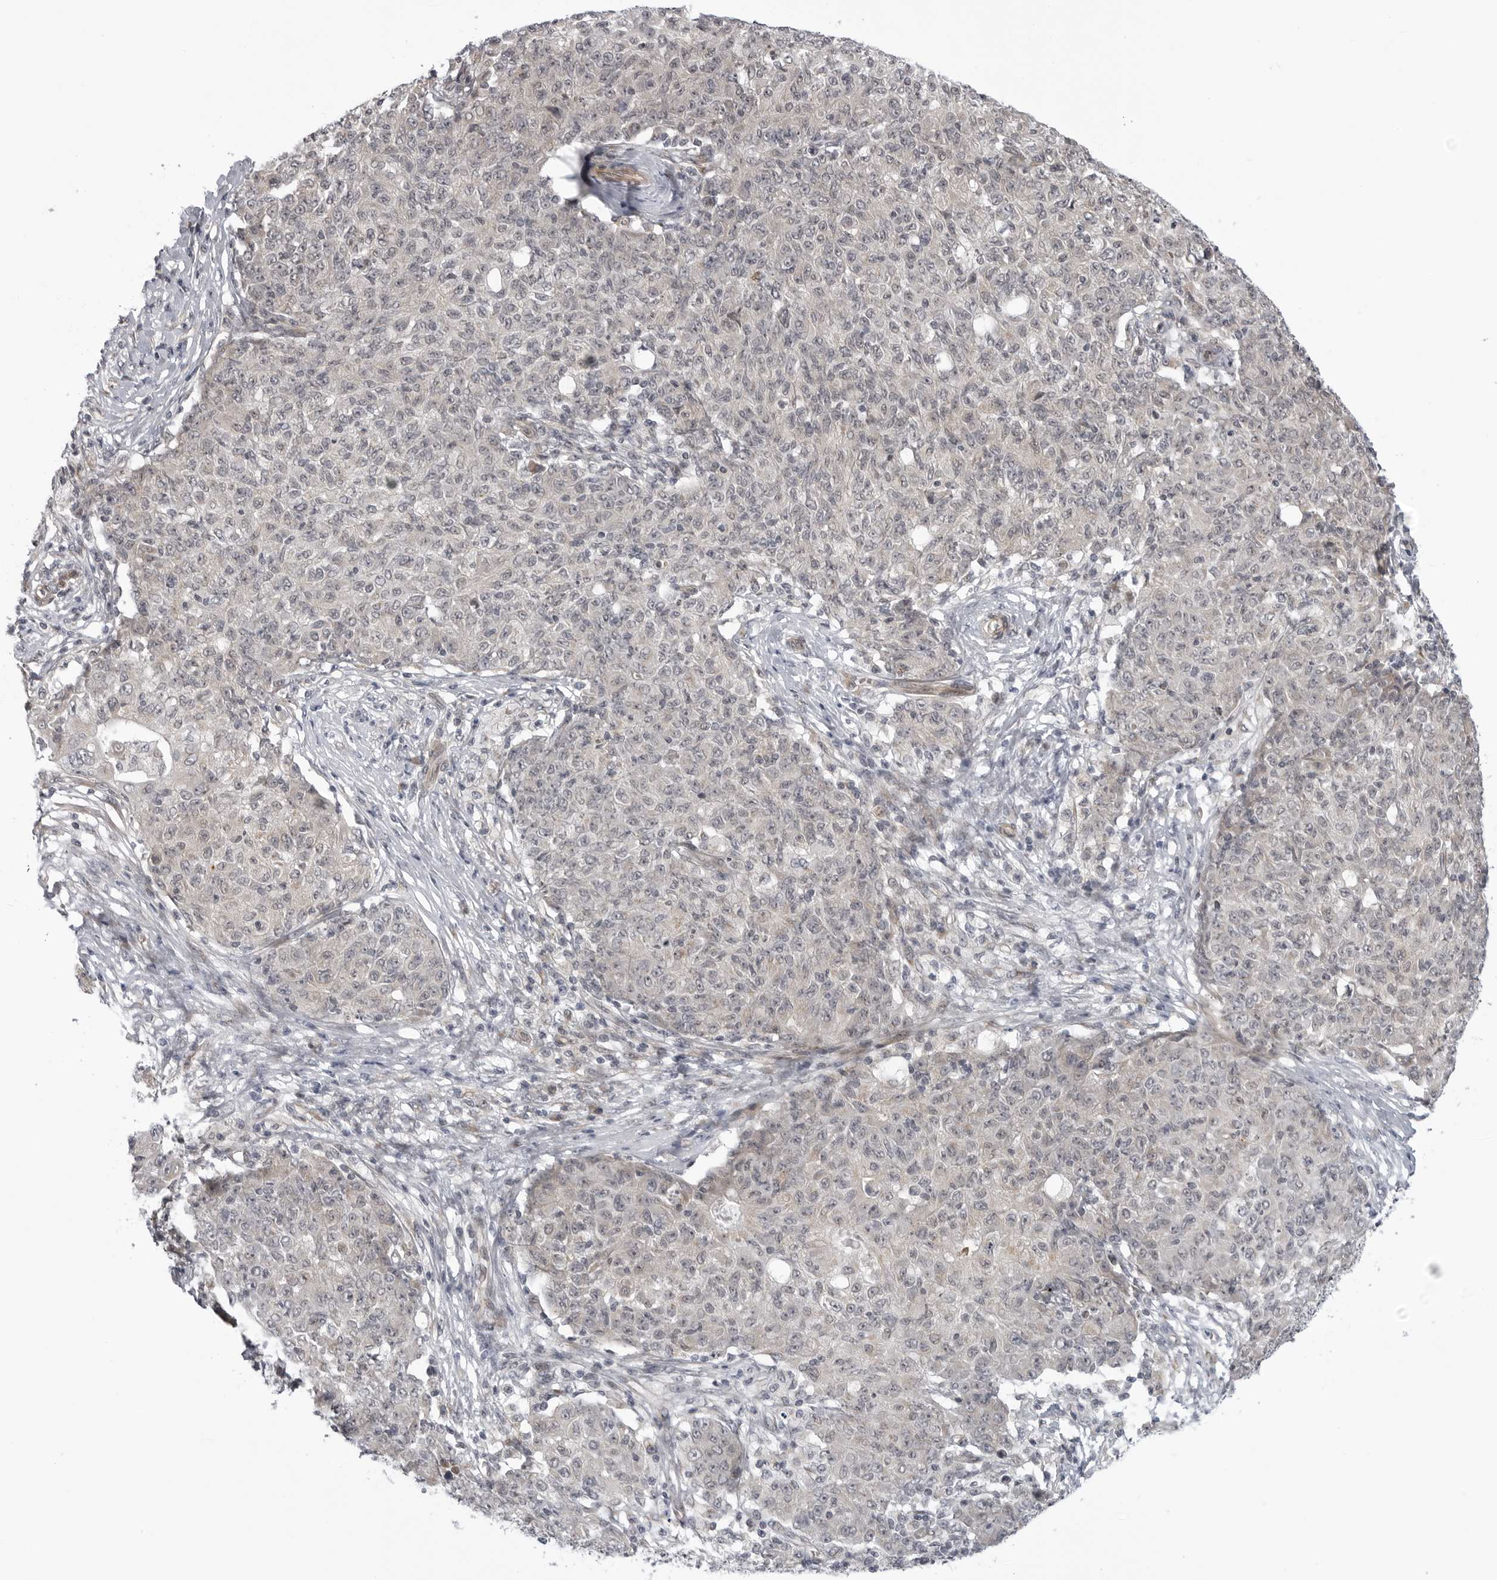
{"staining": {"intensity": "negative", "quantity": "none", "location": "none"}, "tissue": "ovarian cancer", "cell_type": "Tumor cells", "image_type": "cancer", "snomed": [{"axis": "morphology", "description": "Carcinoma, endometroid"}, {"axis": "topography", "description": "Ovary"}], "caption": "IHC of ovarian cancer shows no positivity in tumor cells.", "gene": "LRRC45", "patient": {"sex": "female", "age": 42}}